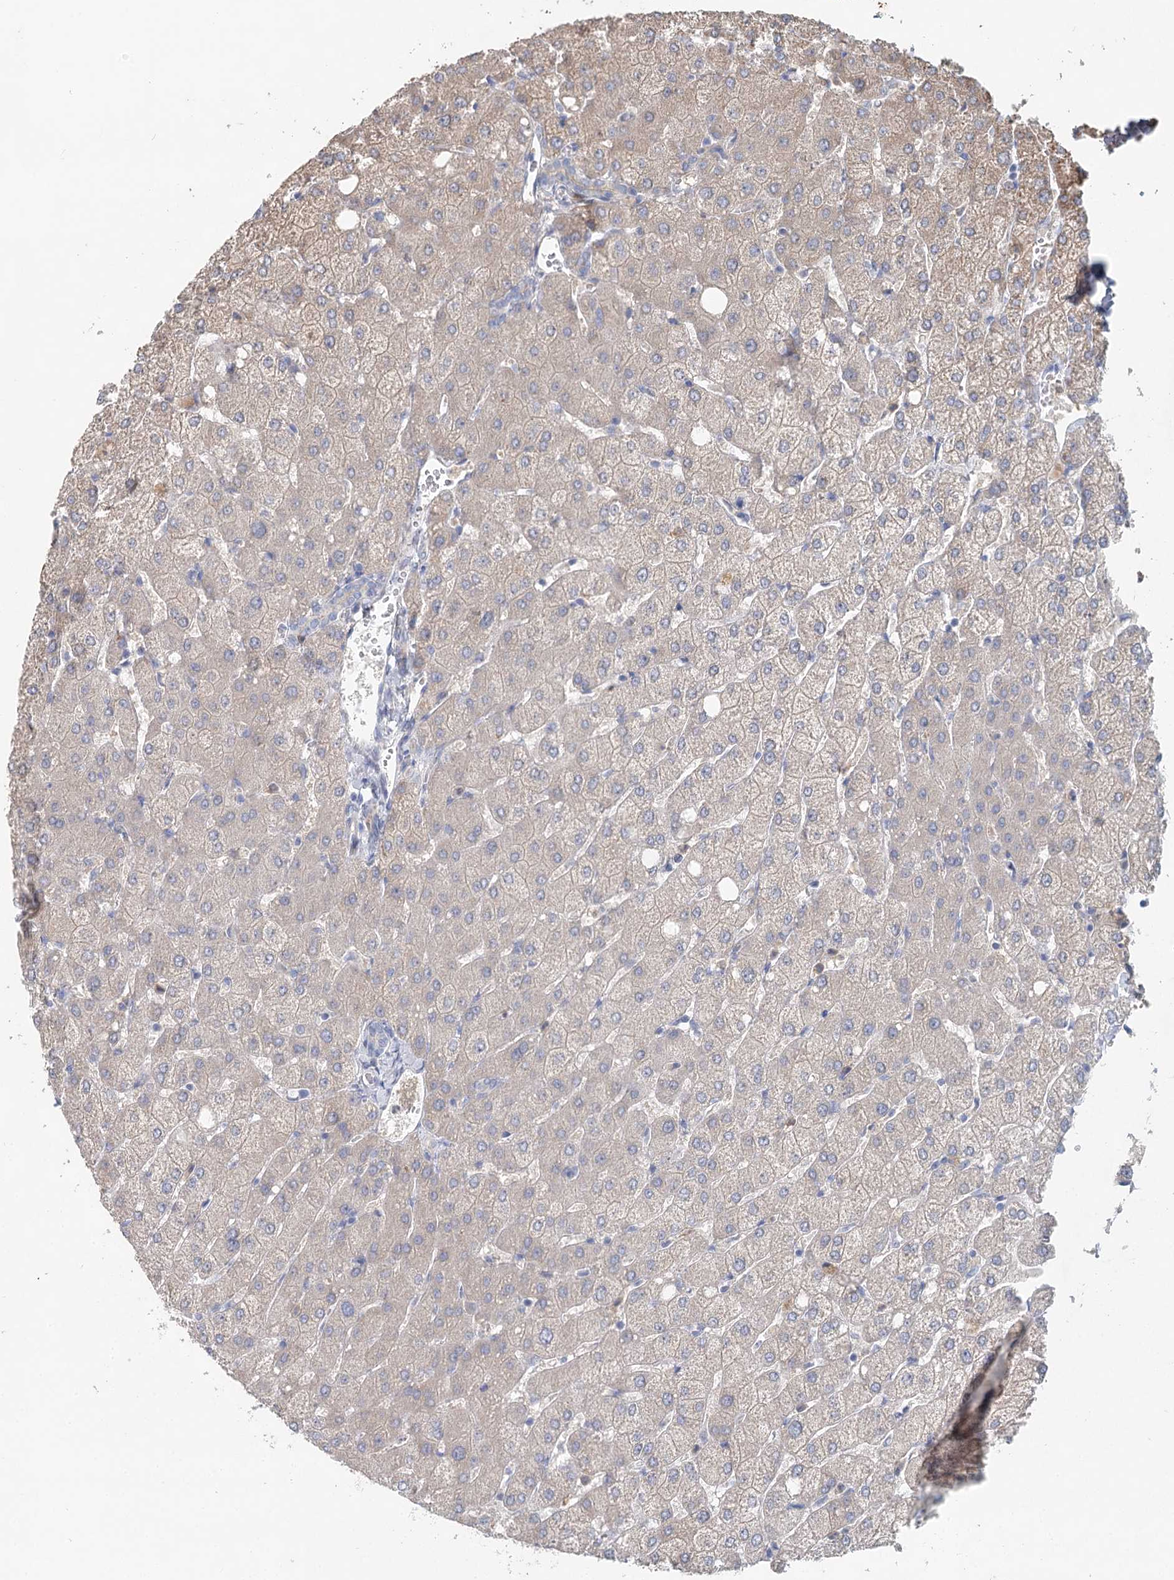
{"staining": {"intensity": "negative", "quantity": "none", "location": "none"}, "tissue": "liver", "cell_type": "Cholangiocytes", "image_type": "normal", "snomed": [{"axis": "morphology", "description": "Normal tissue, NOS"}, {"axis": "topography", "description": "Liver"}], "caption": "Immunohistochemistry (IHC) micrograph of benign human liver stained for a protein (brown), which demonstrates no staining in cholangiocytes.", "gene": "MYL6B", "patient": {"sex": "female", "age": 54}}